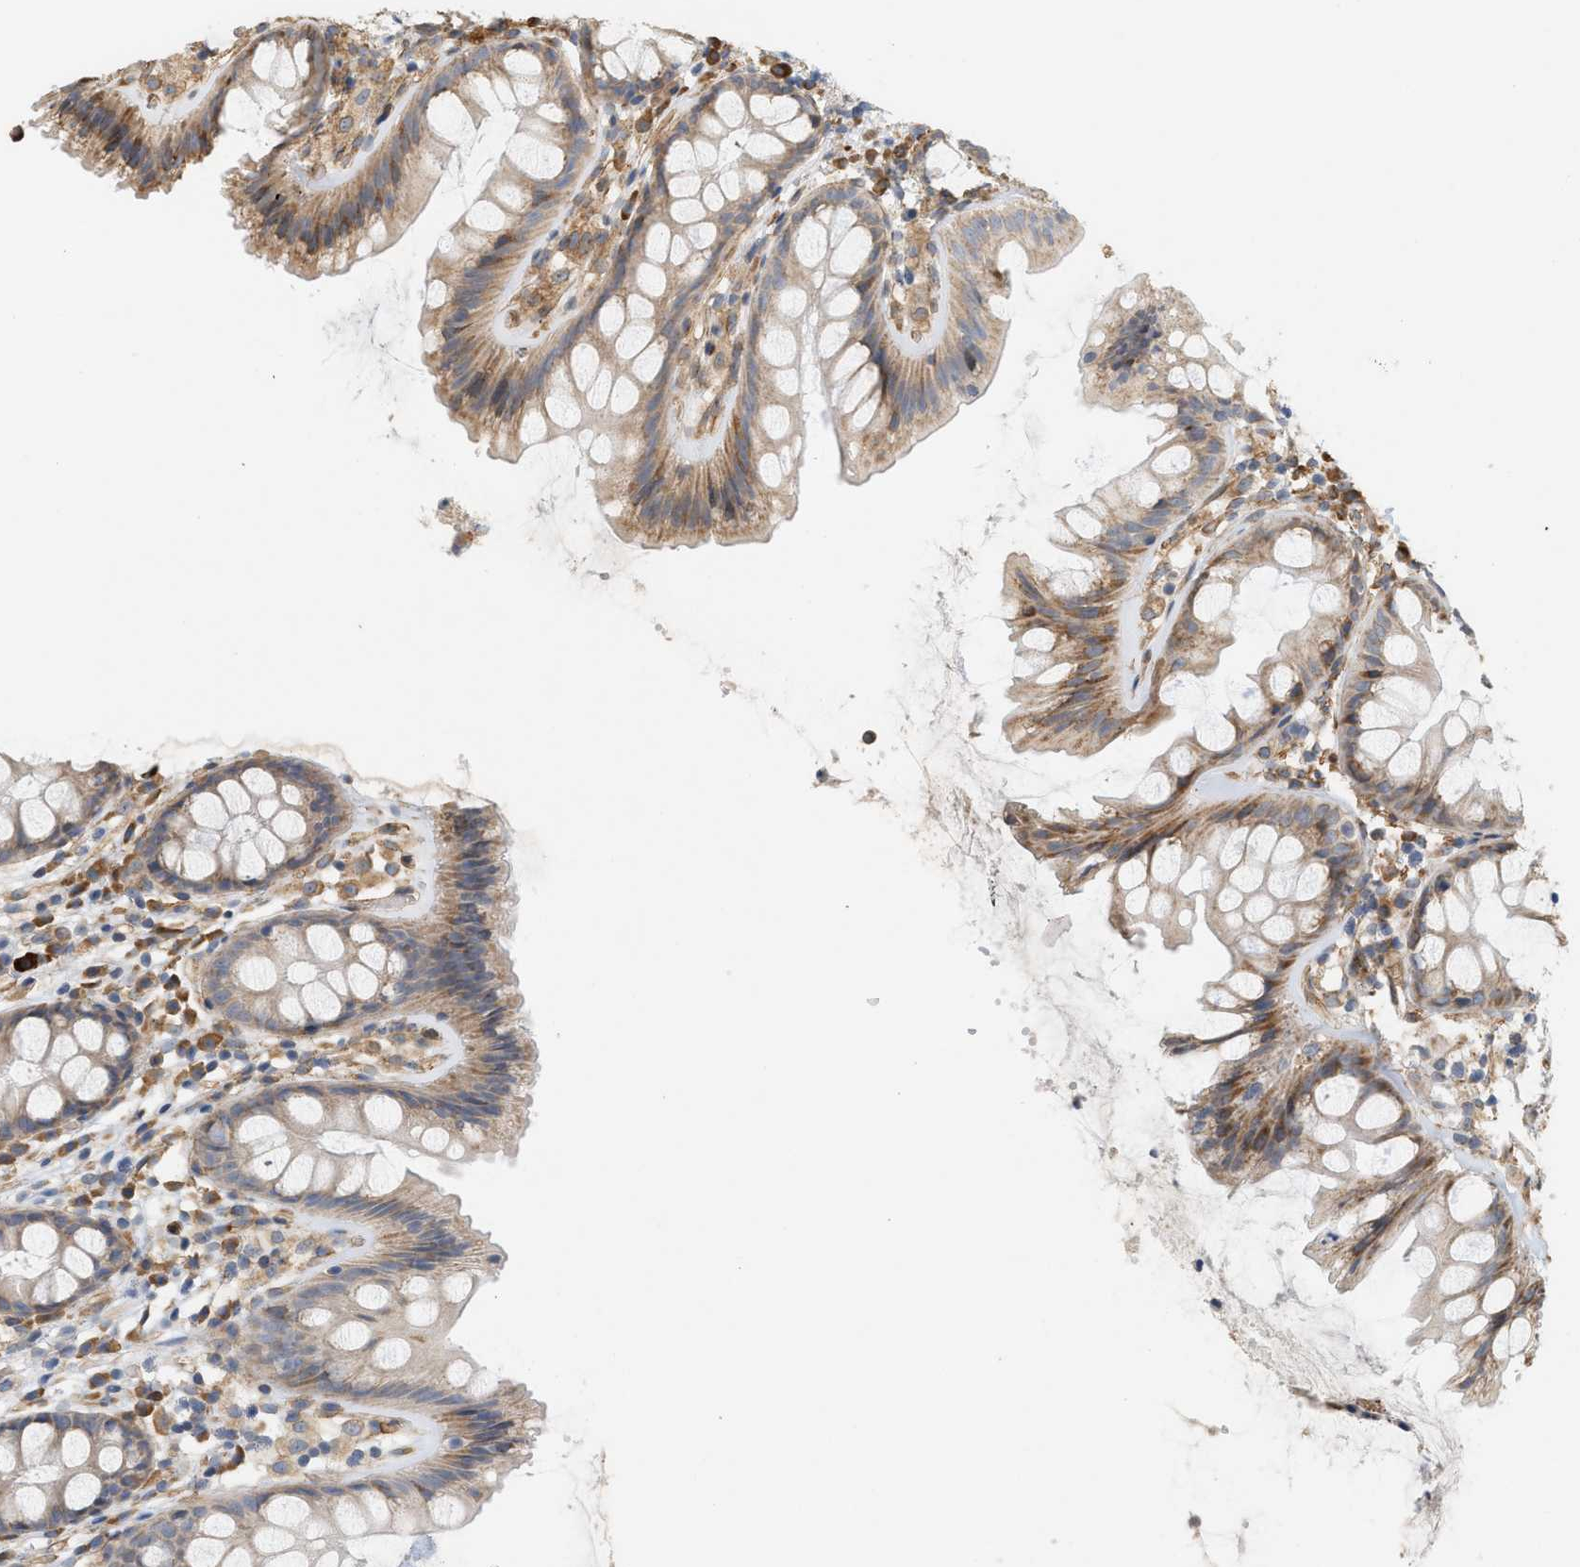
{"staining": {"intensity": "strong", "quantity": ">75%", "location": "cytoplasmic/membranous"}, "tissue": "colon", "cell_type": "Endothelial cells", "image_type": "normal", "snomed": [{"axis": "morphology", "description": "Normal tissue, NOS"}, {"axis": "topography", "description": "Colon"}], "caption": "Human colon stained for a protein (brown) exhibits strong cytoplasmic/membranous positive positivity in approximately >75% of endothelial cells.", "gene": "SVOP", "patient": {"sex": "female", "age": 56}}